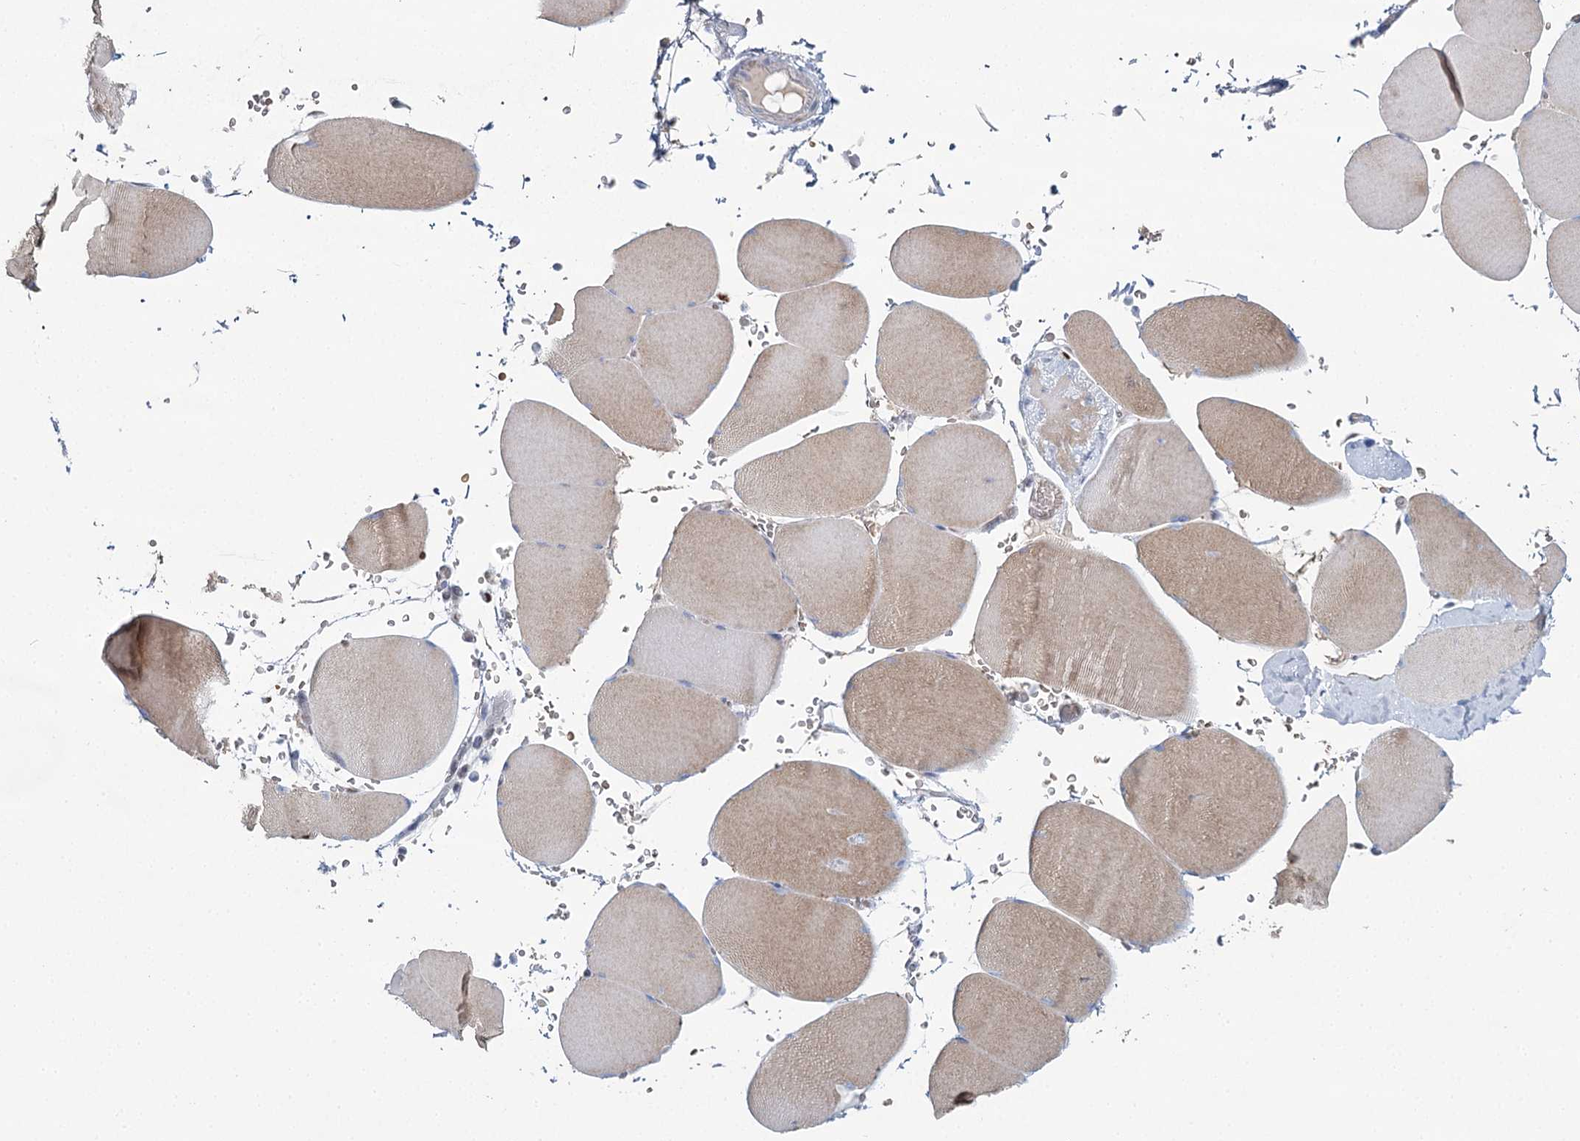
{"staining": {"intensity": "weak", "quantity": "25%-75%", "location": "cytoplasmic/membranous"}, "tissue": "skeletal muscle", "cell_type": "Myocytes", "image_type": "normal", "snomed": [{"axis": "morphology", "description": "Normal tissue, NOS"}, {"axis": "topography", "description": "Skeletal muscle"}, {"axis": "topography", "description": "Head-Neck"}], "caption": "DAB (3,3'-diaminobenzidine) immunohistochemical staining of unremarkable human skeletal muscle reveals weak cytoplasmic/membranous protein staining in about 25%-75% of myocytes. (DAB (3,3'-diaminobenzidine) = brown stain, brightfield microscopy at high magnification).", "gene": "IGSF3", "patient": {"sex": "male", "age": 66}}